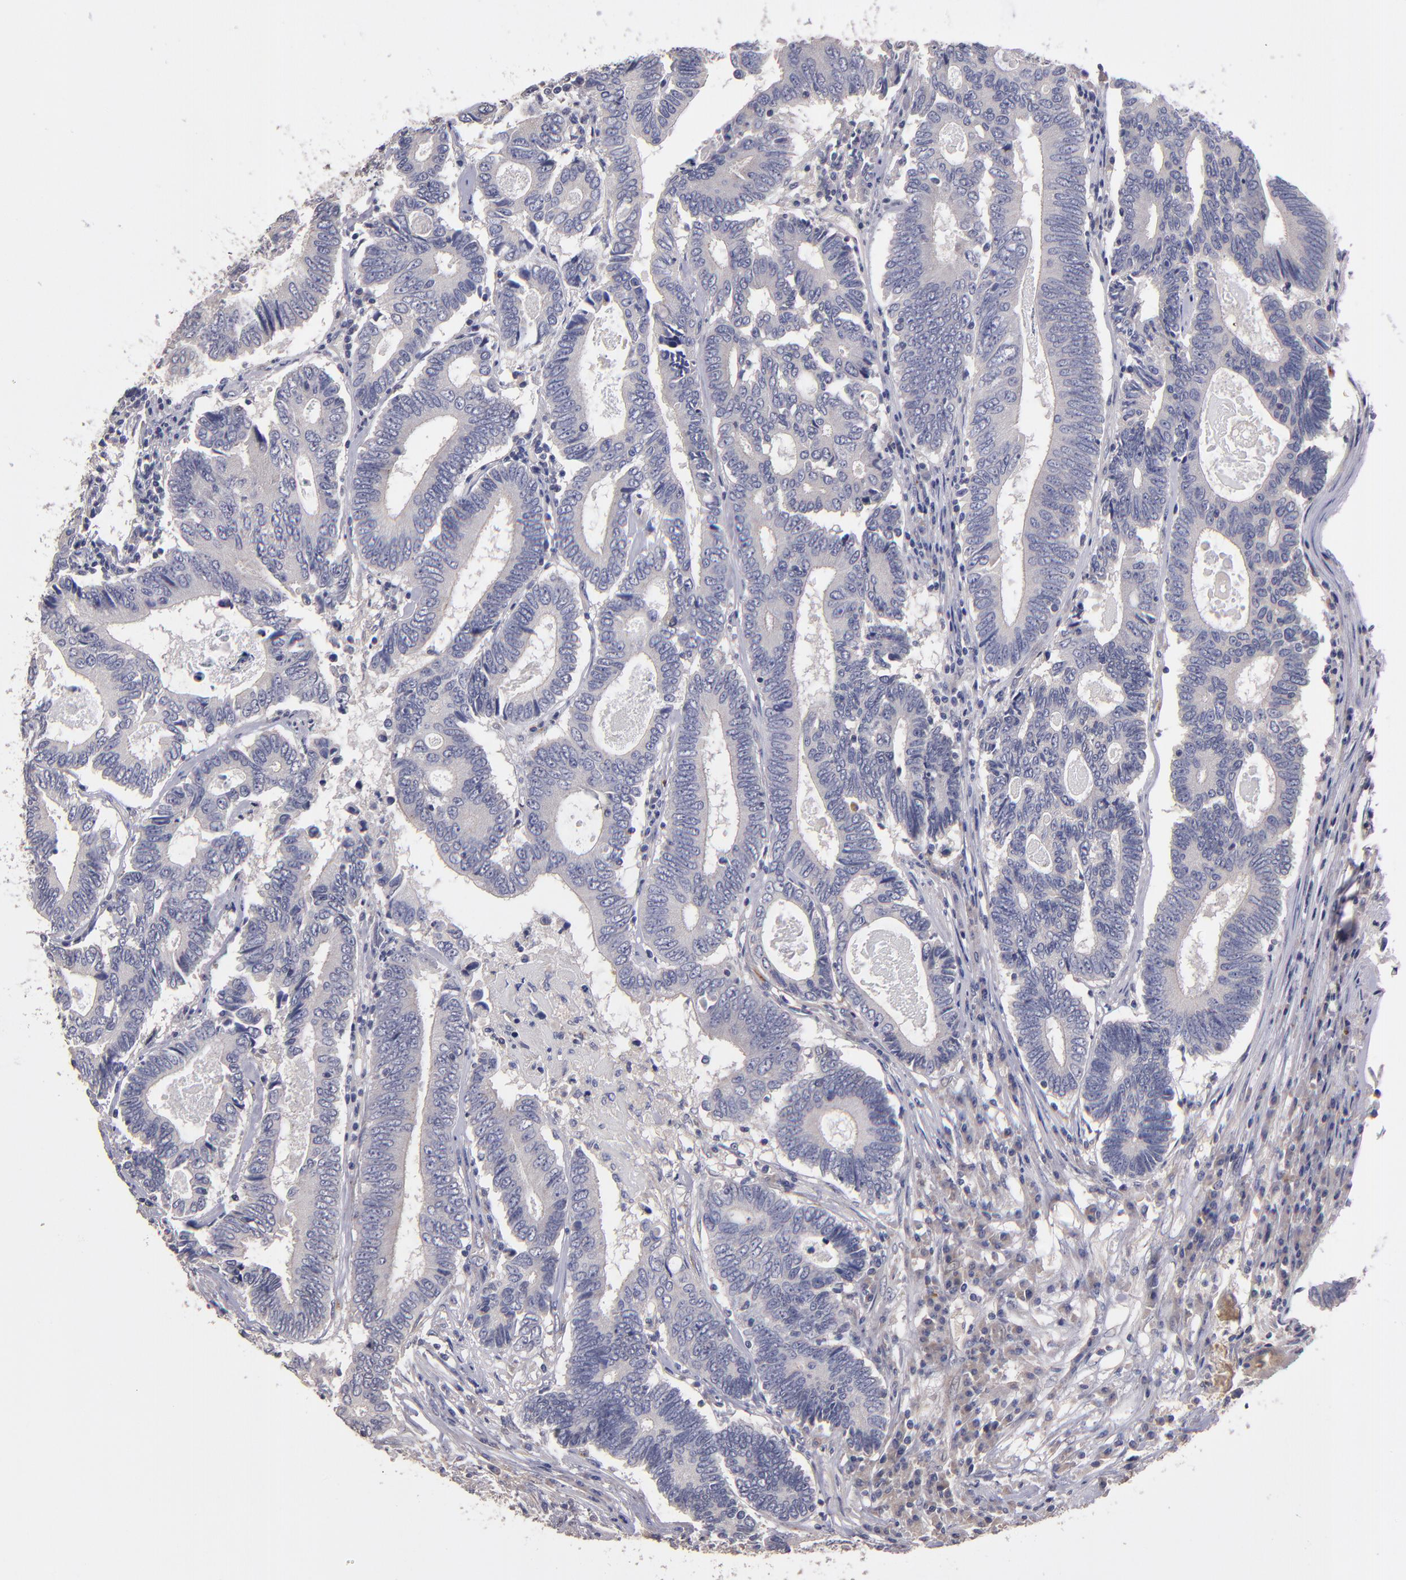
{"staining": {"intensity": "negative", "quantity": "none", "location": "none"}, "tissue": "colorectal cancer", "cell_type": "Tumor cells", "image_type": "cancer", "snomed": [{"axis": "morphology", "description": "Adenocarcinoma, NOS"}, {"axis": "topography", "description": "Colon"}], "caption": "DAB immunohistochemical staining of human adenocarcinoma (colorectal) shows no significant positivity in tumor cells.", "gene": "MAGEE1", "patient": {"sex": "female", "age": 78}}